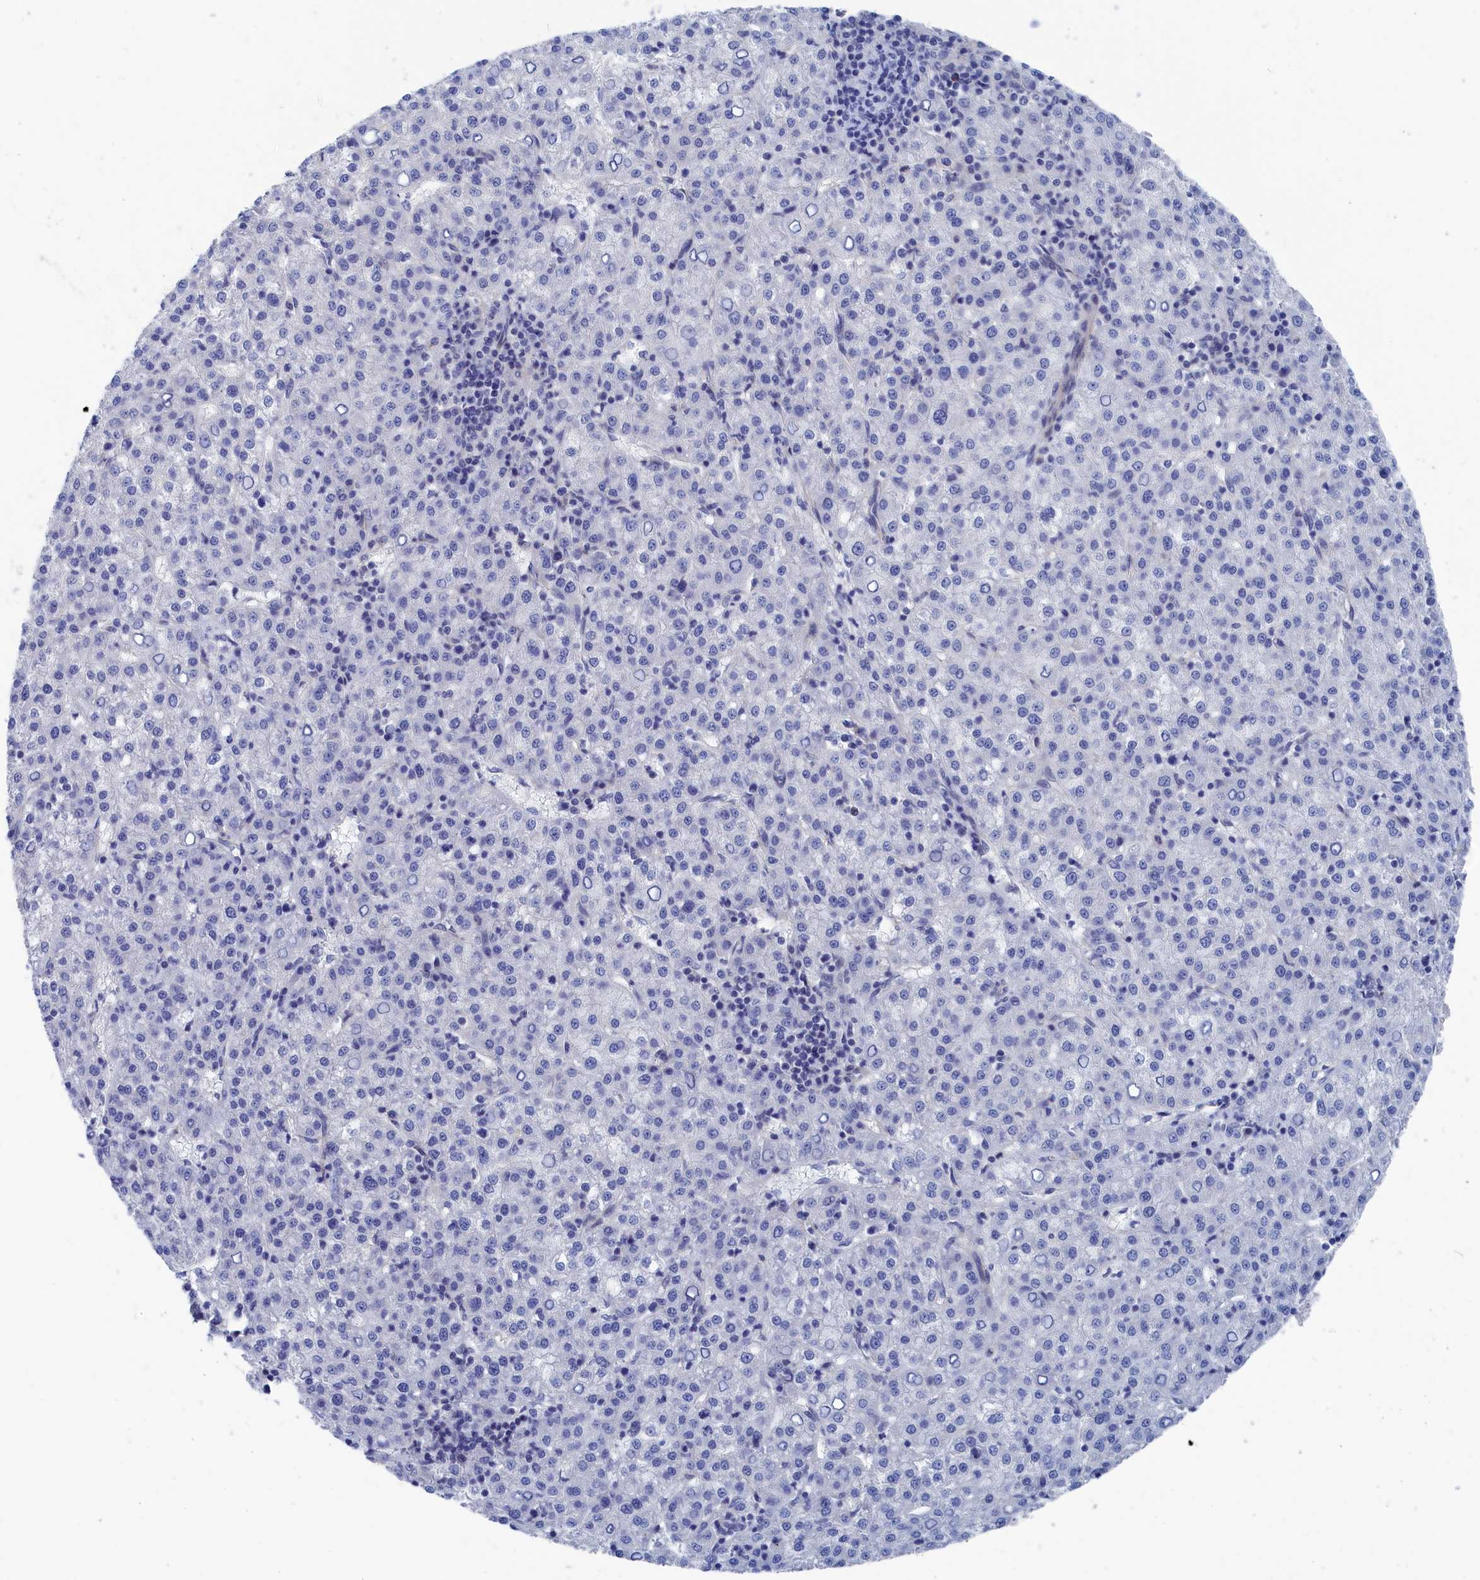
{"staining": {"intensity": "negative", "quantity": "none", "location": "none"}, "tissue": "liver cancer", "cell_type": "Tumor cells", "image_type": "cancer", "snomed": [{"axis": "morphology", "description": "Carcinoma, Hepatocellular, NOS"}, {"axis": "topography", "description": "Liver"}], "caption": "Immunohistochemistry of liver cancer shows no positivity in tumor cells.", "gene": "MARCHF3", "patient": {"sex": "female", "age": 58}}